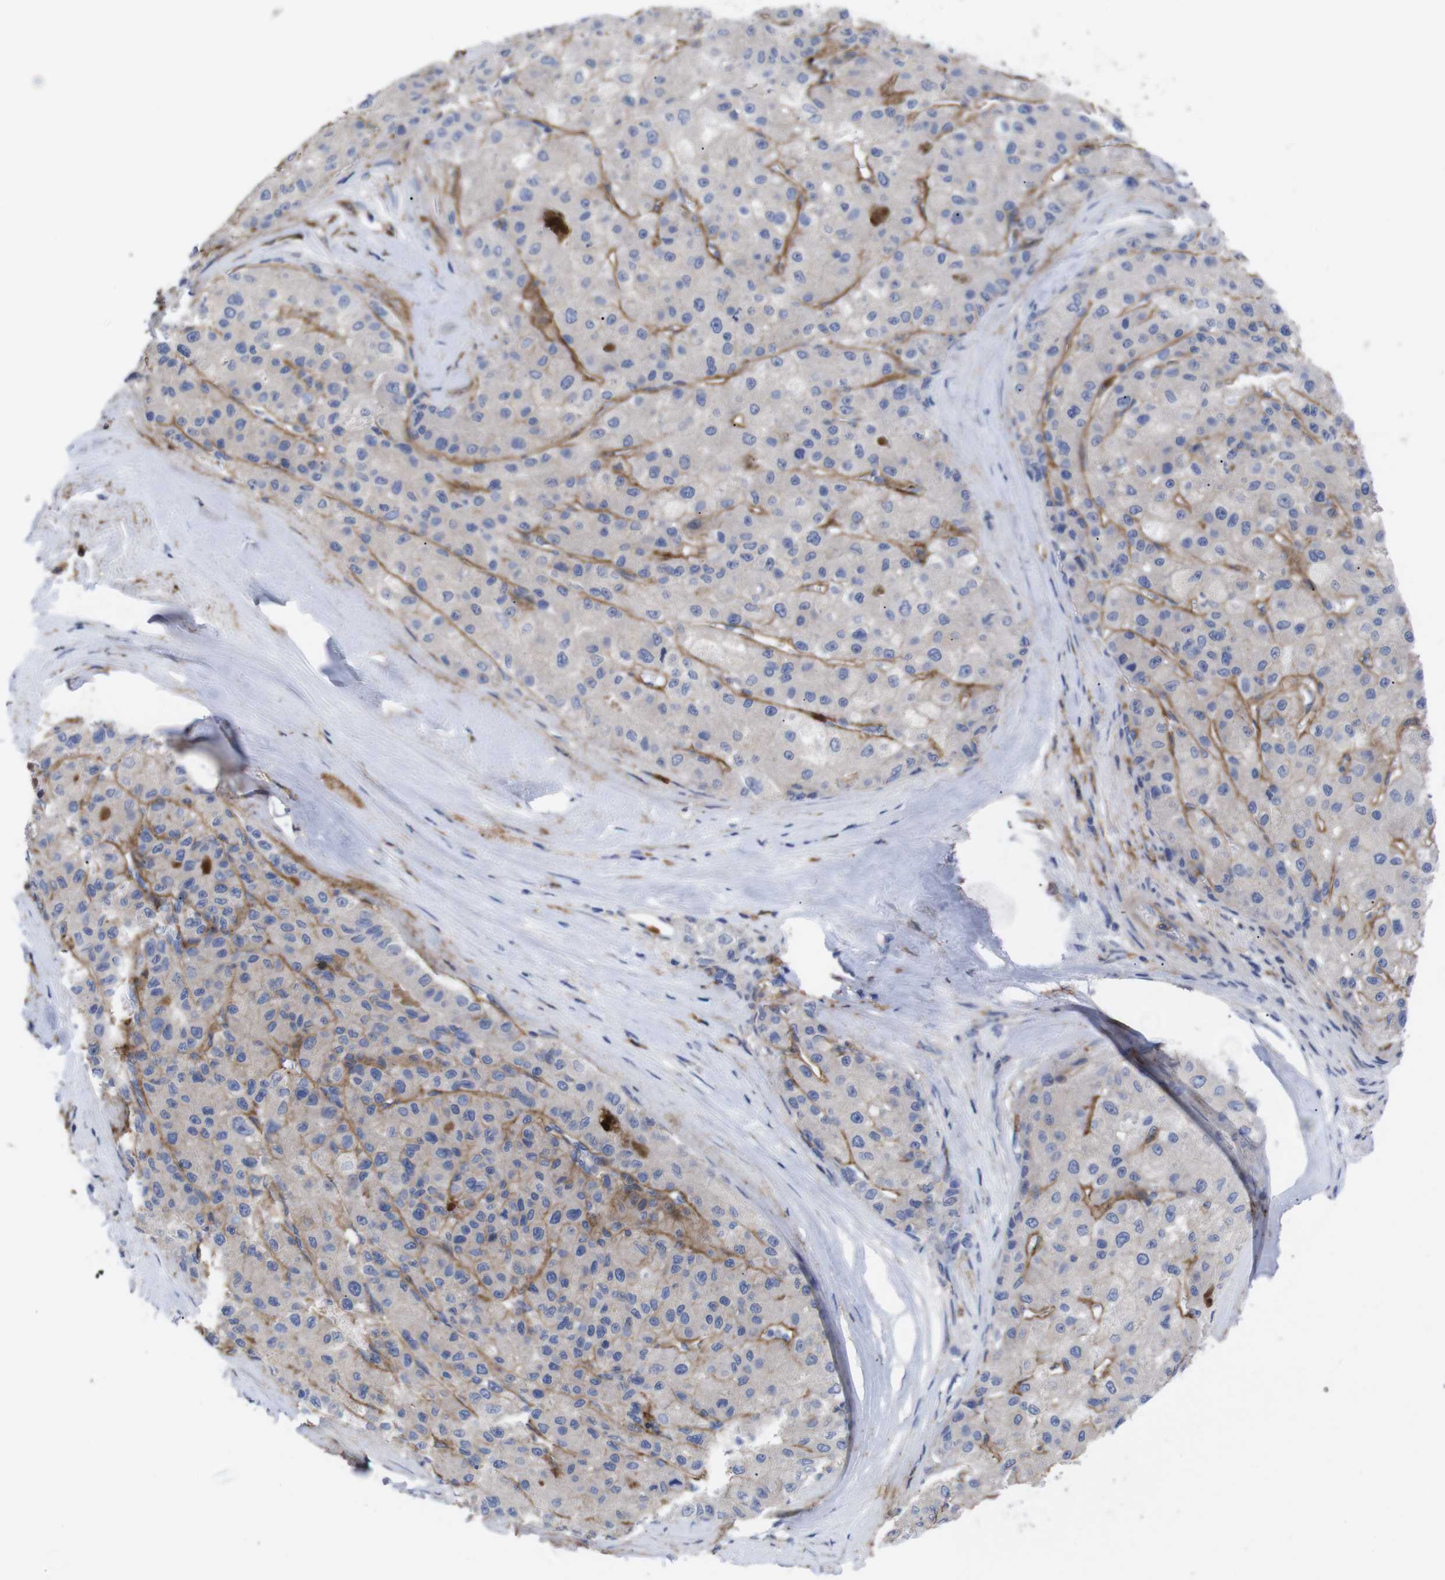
{"staining": {"intensity": "negative", "quantity": "none", "location": "none"}, "tissue": "liver cancer", "cell_type": "Tumor cells", "image_type": "cancer", "snomed": [{"axis": "morphology", "description": "Carcinoma, Hepatocellular, NOS"}, {"axis": "topography", "description": "Liver"}], "caption": "A high-resolution image shows immunohistochemistry staining of liver hepatocellular carcinoma, which shows no significant expression in tumor cells.", "gene": "C5AR1", "patient": {"sex": "male", "age": 80}}